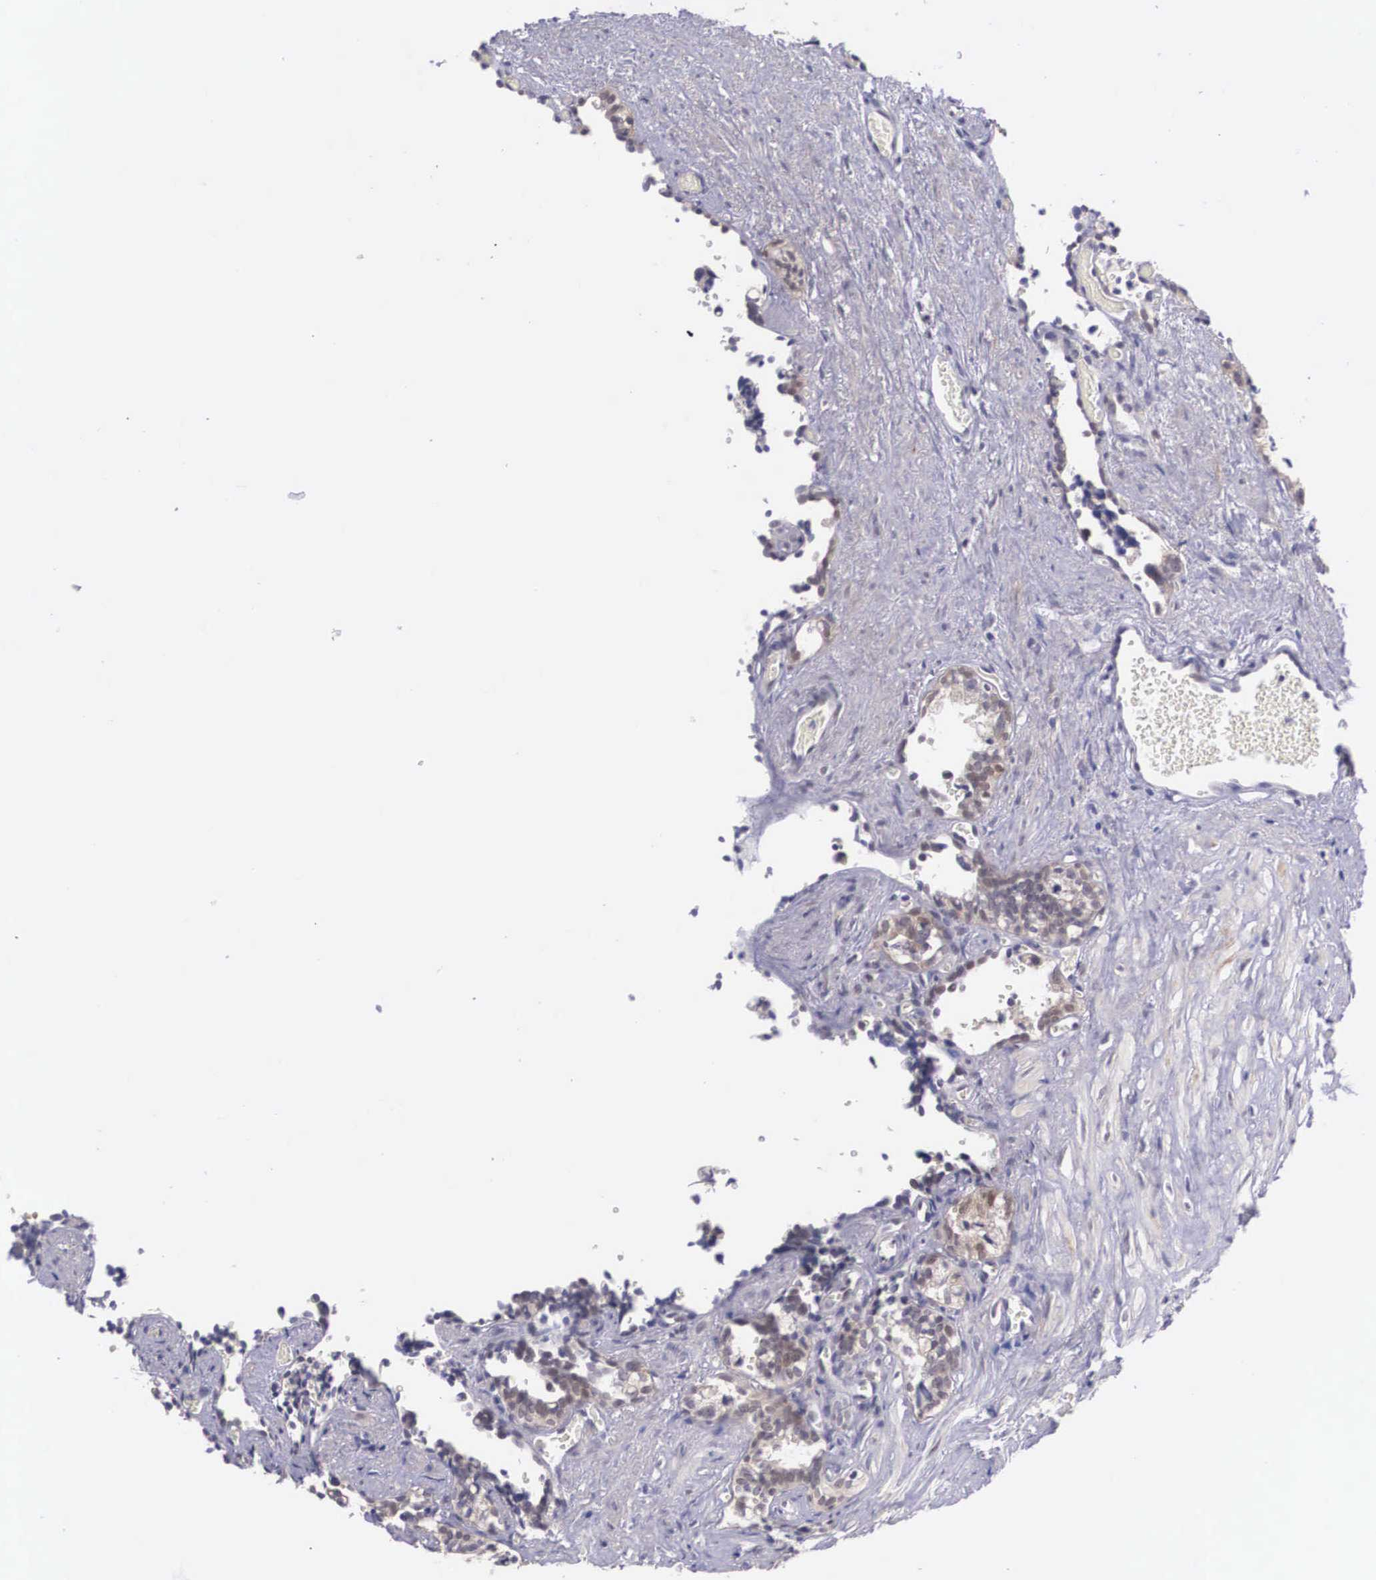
{"staining": {"intensity": "weak", "quantity": "25%-75%", "location": "cytoplasmic/membranous,nuclear"}, "tissue": "seminal vesicle", "cell_type": "Glandular cells", "image_type": "normal", "snomed": [{"axis": "morphology", "description": "Normal tissue, NOS"}, {"axis": "topography", "description": "Seminal veicle"}], "caption": "Immunohistochemistry of normal human seminal vesicle demonstrates low levels of weak cytoplasmic/membranous,nuclear expression in about 25%-75% of glandular cells. The staining is performed using DAB brown chromogen to label protein expression. The nuclei are counter-stained blue using hematoxylin.", "gene": "NINL", "patient": {"sex": "male", "age": 60}}